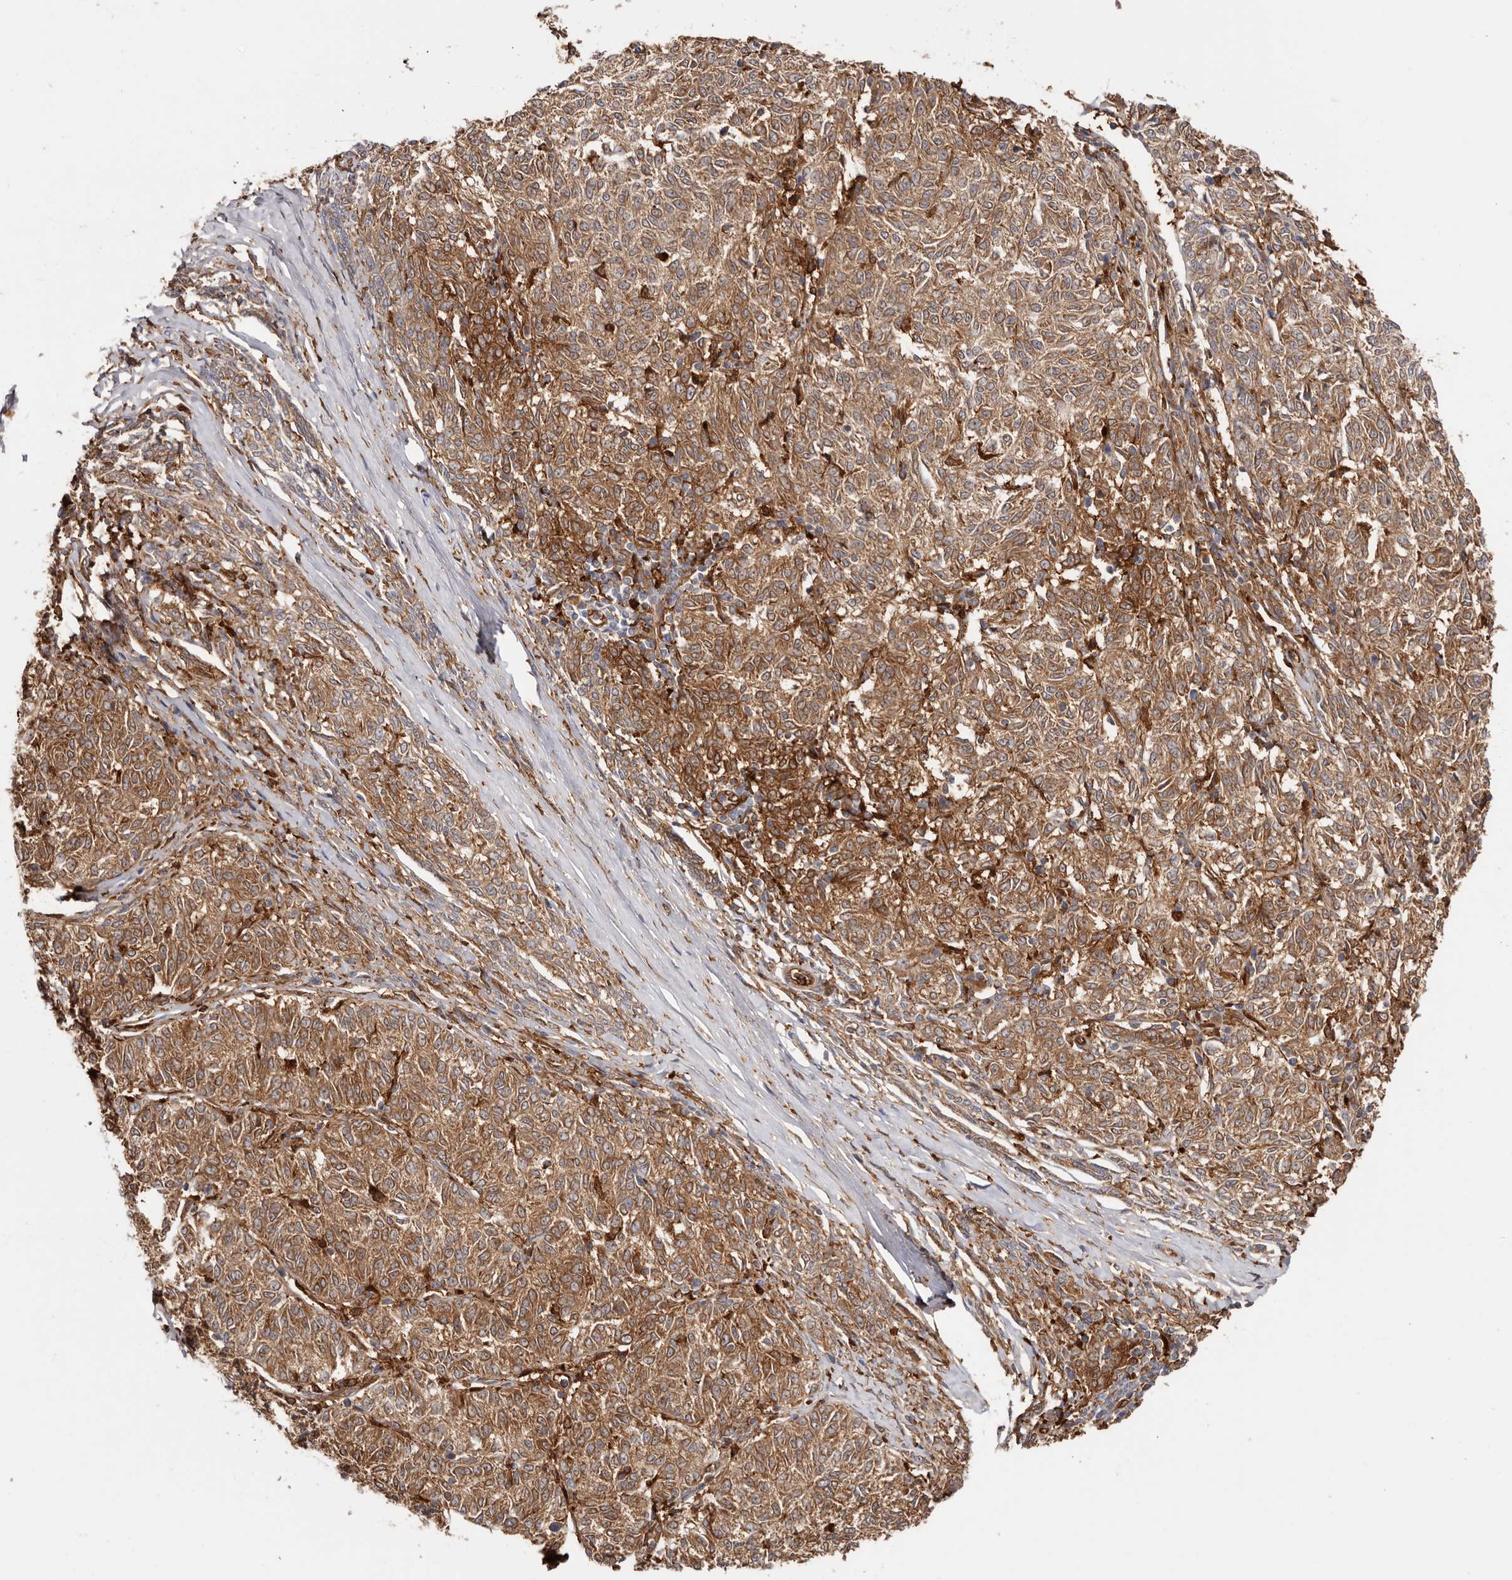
{"staining": {"intensity": "moderate", "quantity": ">75%", "location": "cytoplasmic/membranous"}, "tissue": "melanoma", "cell_type": "Tumor cells", "image_type": "cancer", "snomed": [{"axis": "morphology", "description": "Malignant melanoma, NOS"}, {"axis": "topography", "description": "Skin"}], "caption": "The micrograph displays staining of malignant melanoma, revealing moderate cytoplasmic/membranous protein staining (brown color) within tumor cells.", "gene": "LAP3", "patient": {"sex": "female", "age": 72}}